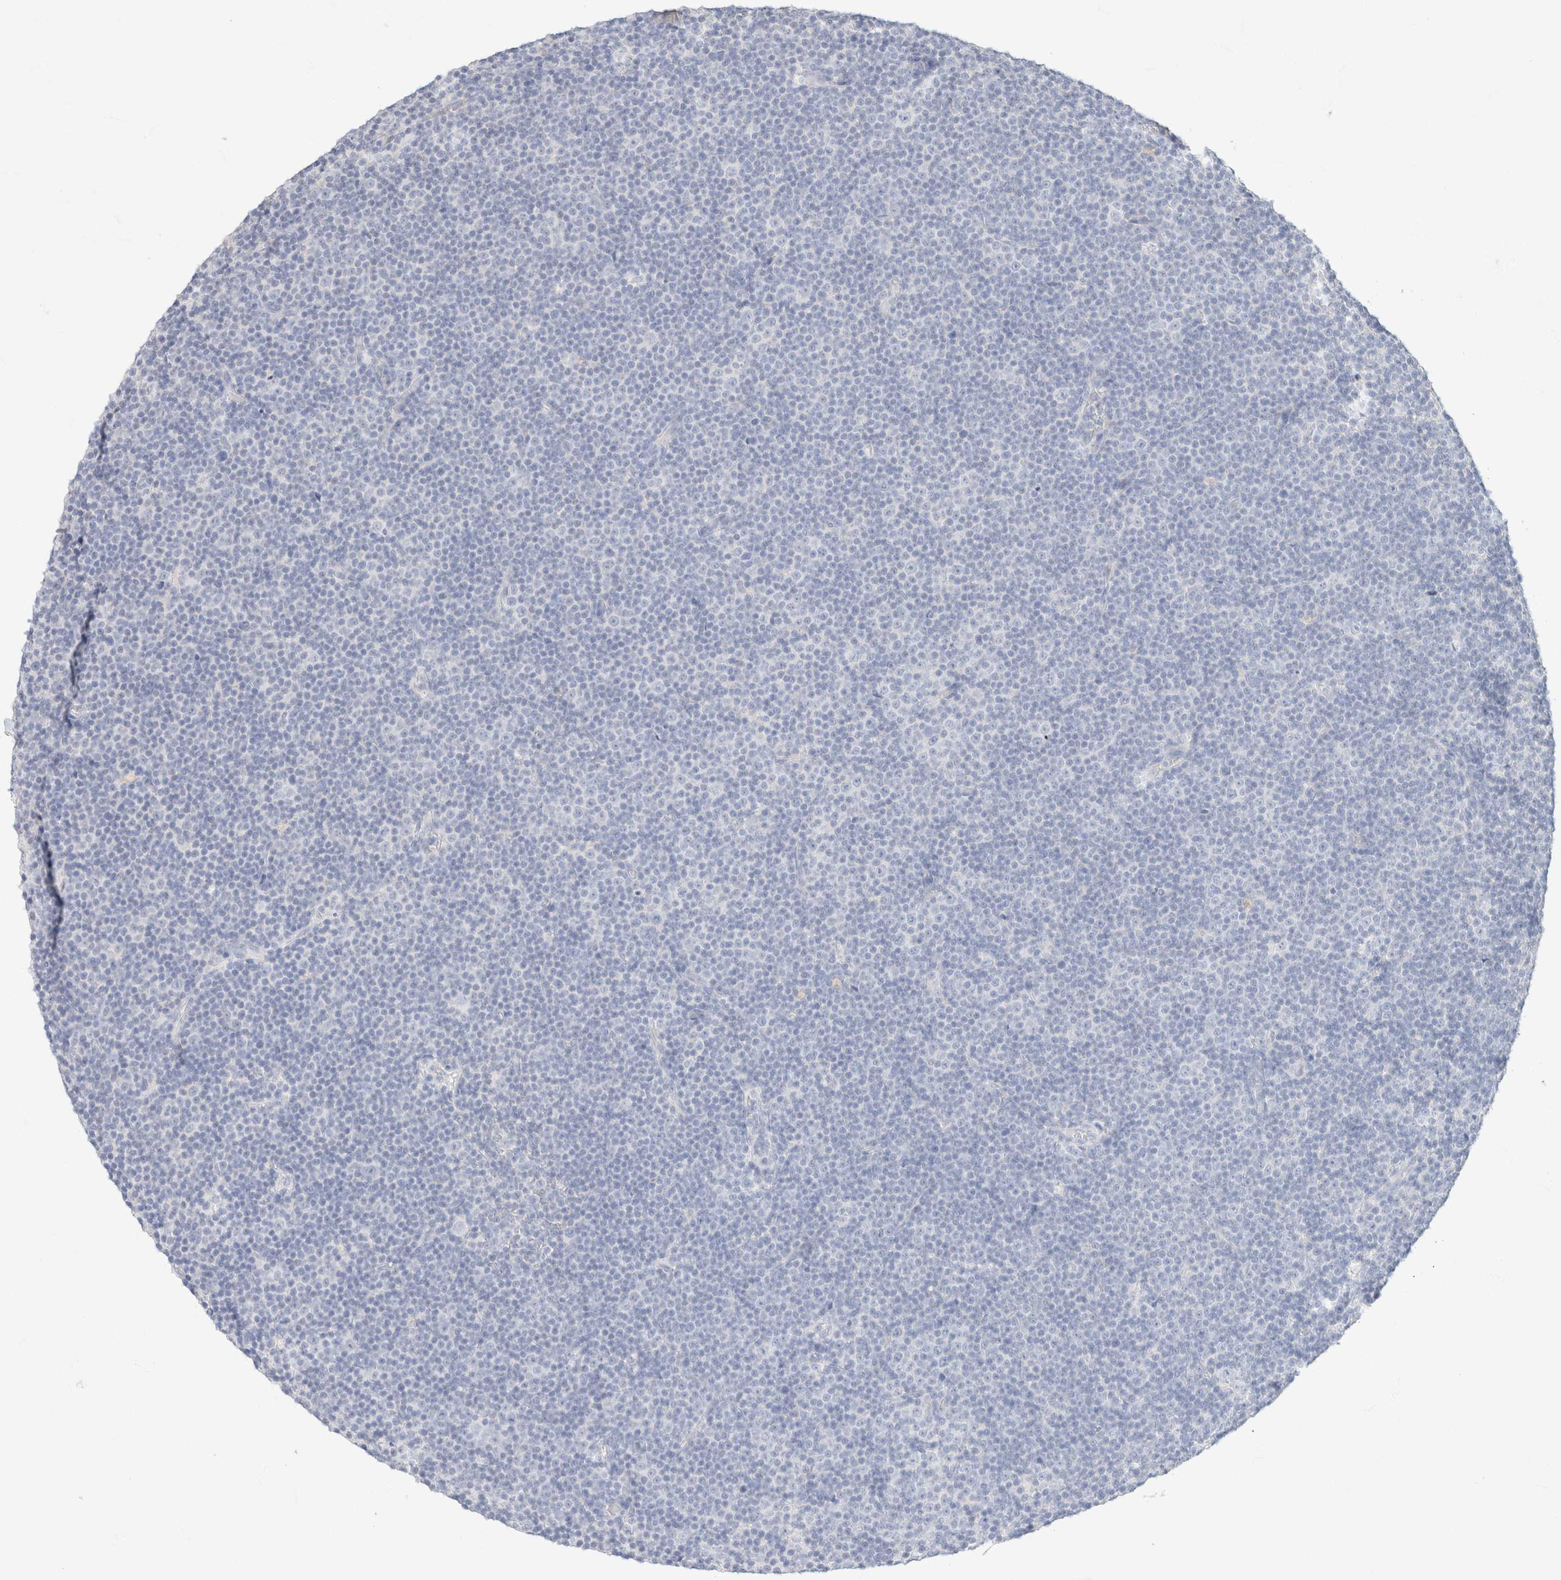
{"staining": {"intensity": "negative", "quantity": "none", "location": "none"}, "tissue": "lymphoma", "cell_type": "Tumor cells", "image_type": "cancer", "snomed": [{"axis": "morphology", "description": "Malignant lymphoma, non-Hodgkin's type, Low grade"}, {"axis": "topography", "description": "Lymph node"}], "caption": "Human low-grade malignant lymphoma, non-Hodgkin's type stained for a protein using immunohistochemistry (IHC) displays no expression in tumor cells.", "gene": "CA12", "patient": {"sex": "female", "age": 67}}